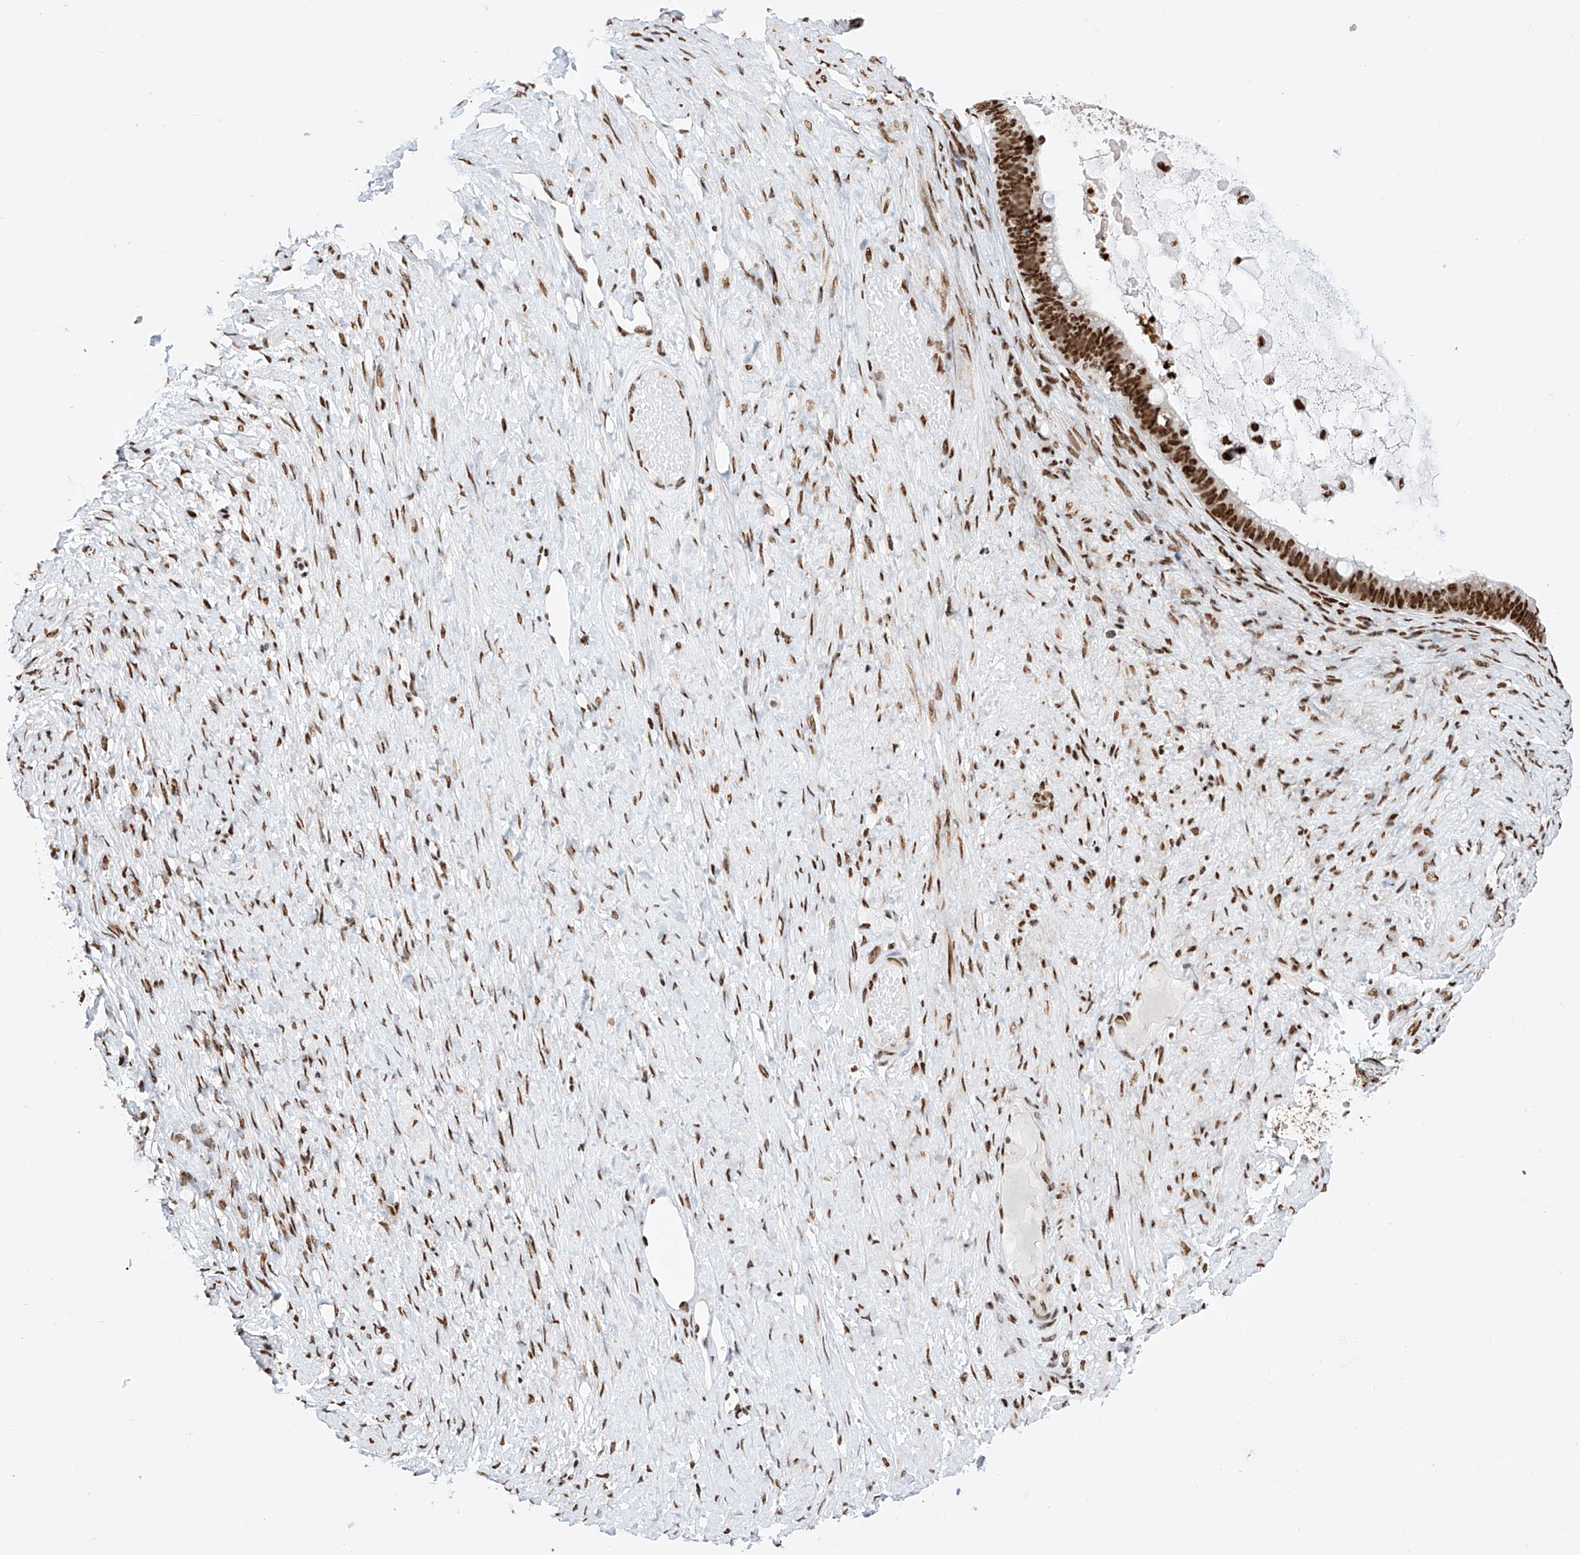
{"staining": {"intensity": "strong", "quantity": ">75%", "location": "nuclear"}, "tissue": "ovarian cancer", "cell_type": "Tumor cells", "image_type": "cancer", "snomed": [{"axis": "morphology", "description": "Cystadenocarcinoma, mucinous, NOS"}, {"axis": "topography", "description": "Ovary"}], "caption": "High-magnification brightfield microscopy of ovarian cancer (mucinous cystadenocarcinoma) stained with DAB (3,3'-diaminobenzidine) (brown) and counterstained with hematoxylin (blue). tumor cells exhibit strong nuclear expression is identified in about>75% of cells.", "gene": "SRSF6", "patient": {"sex": "female", "age": 61}}